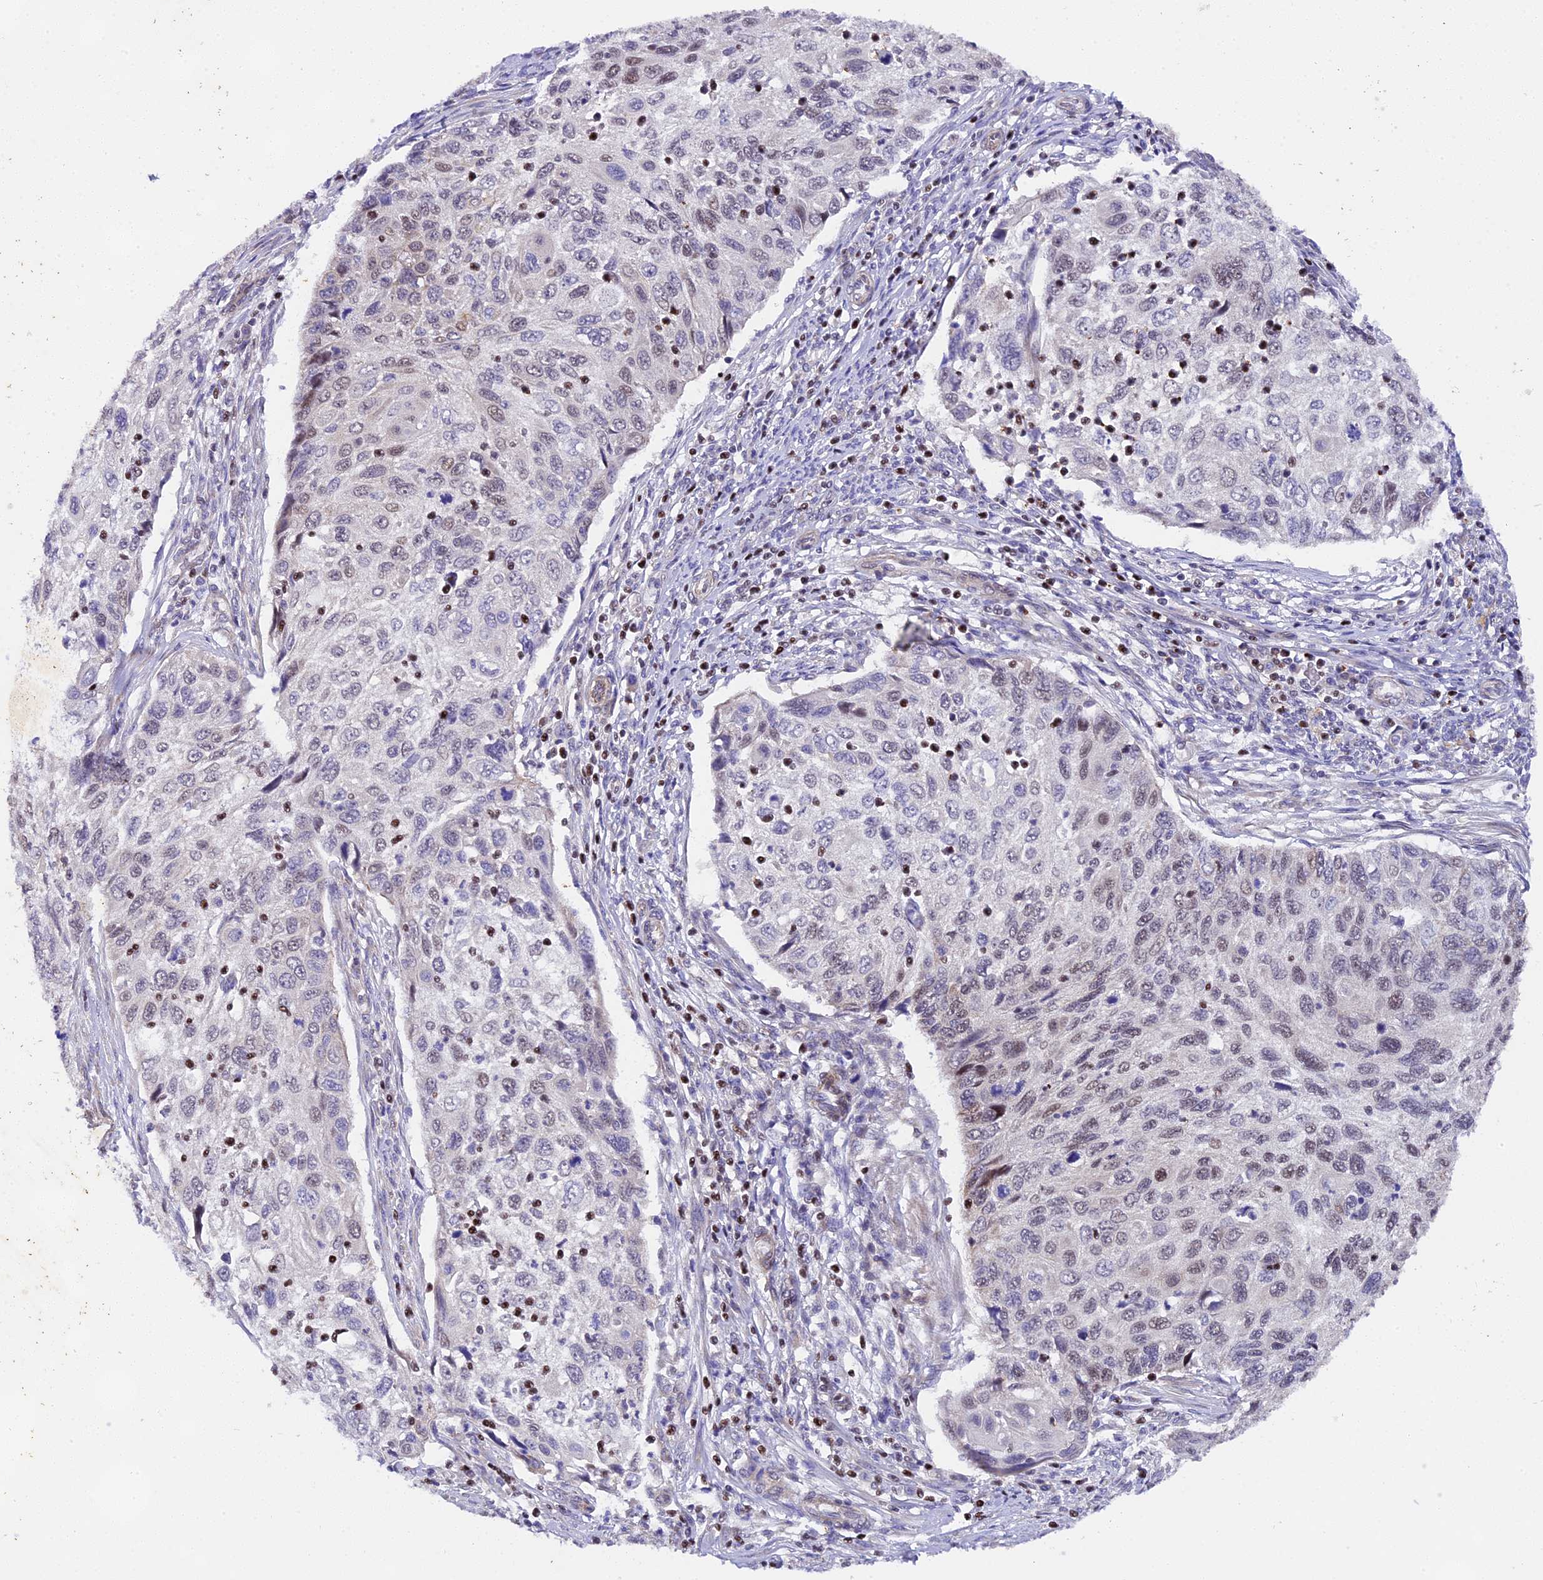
{"staining": {"intensity": "moderate", "quantity": "<25%", "location": "cytoplasmic/membranous"}, "tissue": "cervical cancer", "cell_type": "Tumor cells", "image_type": "cancer", "snomed": [{"axis": "morphology", "description": "Squamous cell carcinoma, NOS"}, {"axis": "topography", "description": "Cervix"}], "caption": "Immunohistochemistry (IHC) image of neoplastic tissue: cervical squamous cell carcinoma stained using IHC exhibits low levels of moderate protein expression localized specifically in the cytoplasmic/membranous of tumor cells, appearing as a cytoplasmic/membranous brown color.", "gene": "SP4", "patient": {"sex": "female", "age": 70}}